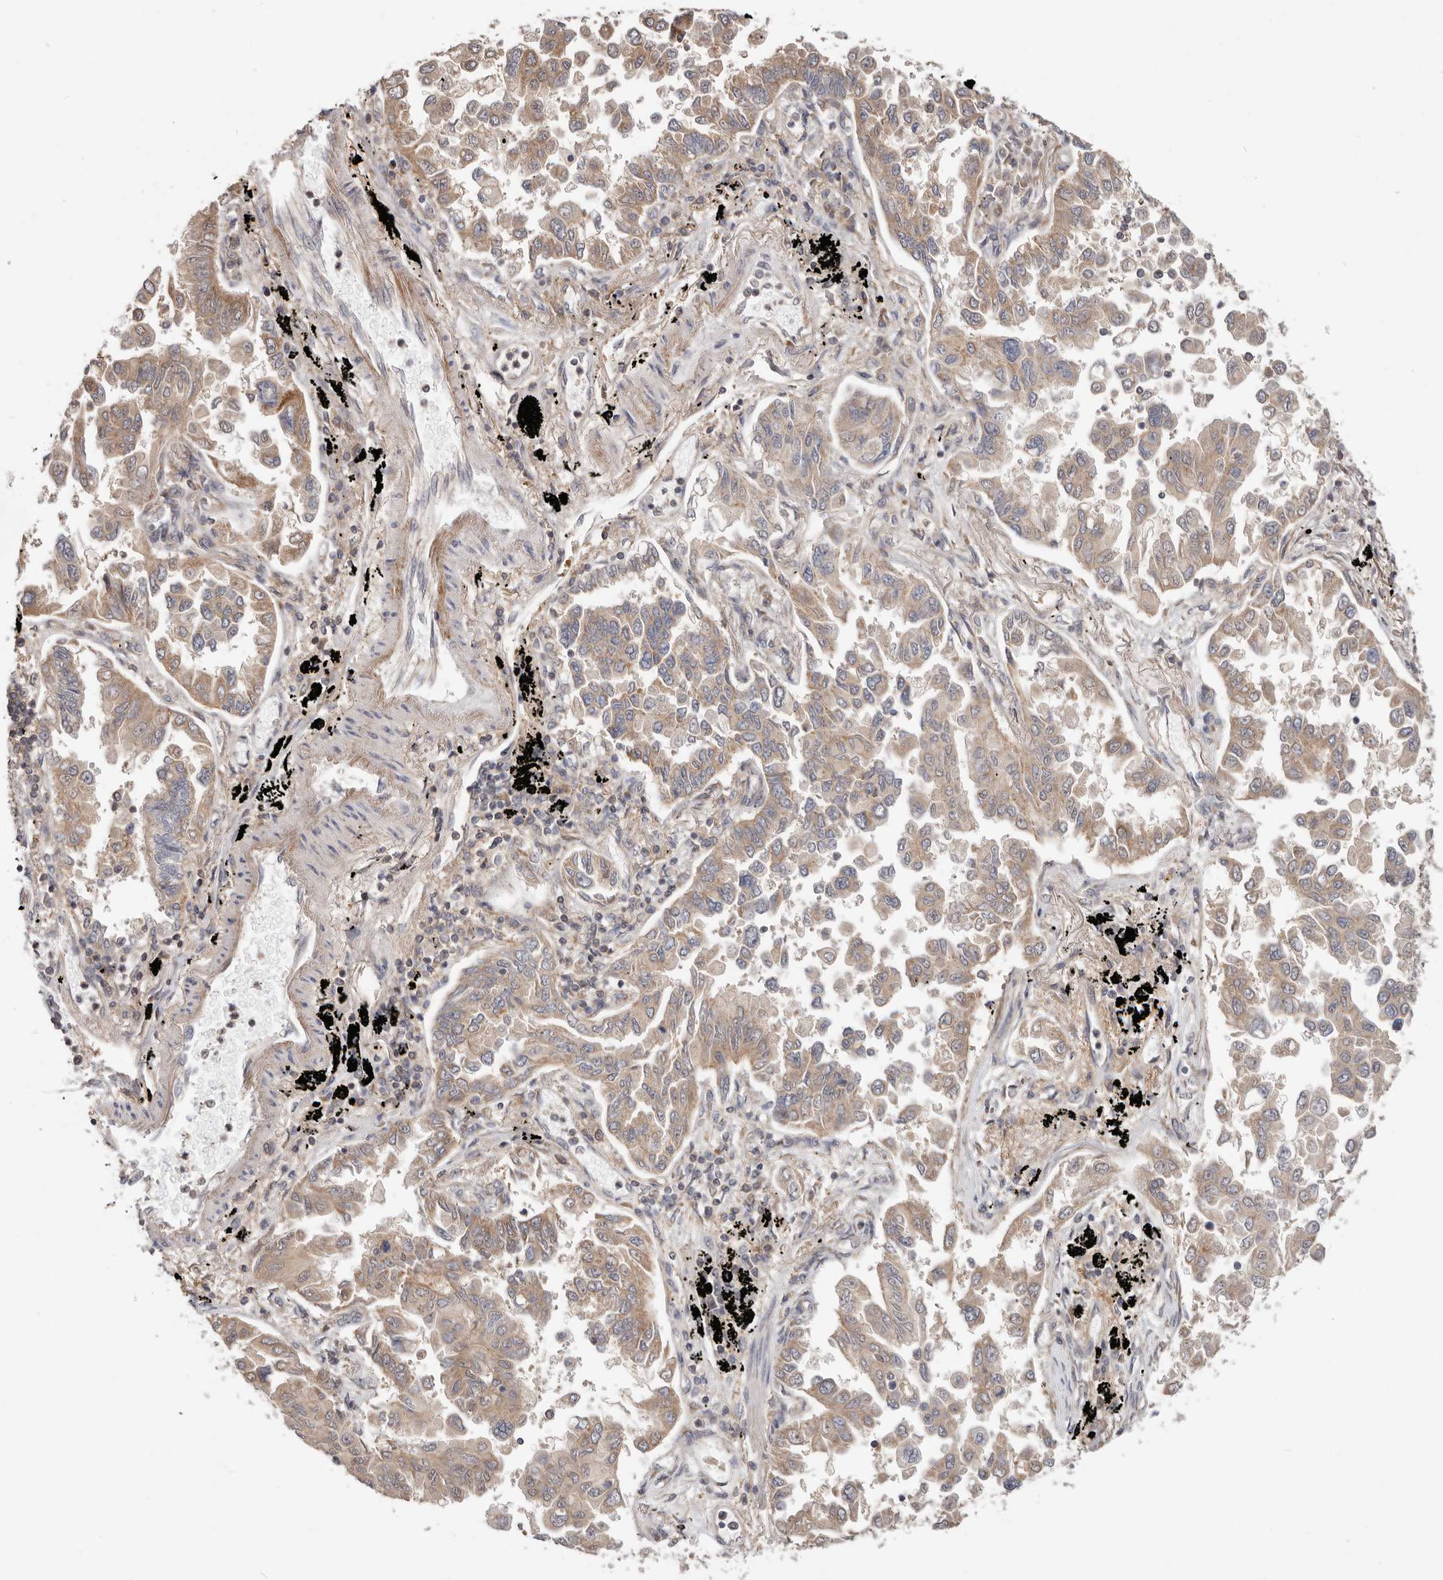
{"staining": {"intensity": "moderate", "quantity": ">75%", "location": "cytoplasmic/membranous"}, "tissue": "lung cancer", "cell_type": "Tumor cells", "image_type": "cancer", "snomed": [{"axis": "morphology", "description": "Adenocarcinoma, NOS"}, {"axis": "topography", "description": "Lung"}], "caption": "Human lung cancer (adenocarcinoma) stained with a brown dye exhibits moderate cytoplasmic/membranous positive staining in approximately >75% of tumor cells.", "gene": "LRP6", "patient": {"sex": "female", "age": 67}}